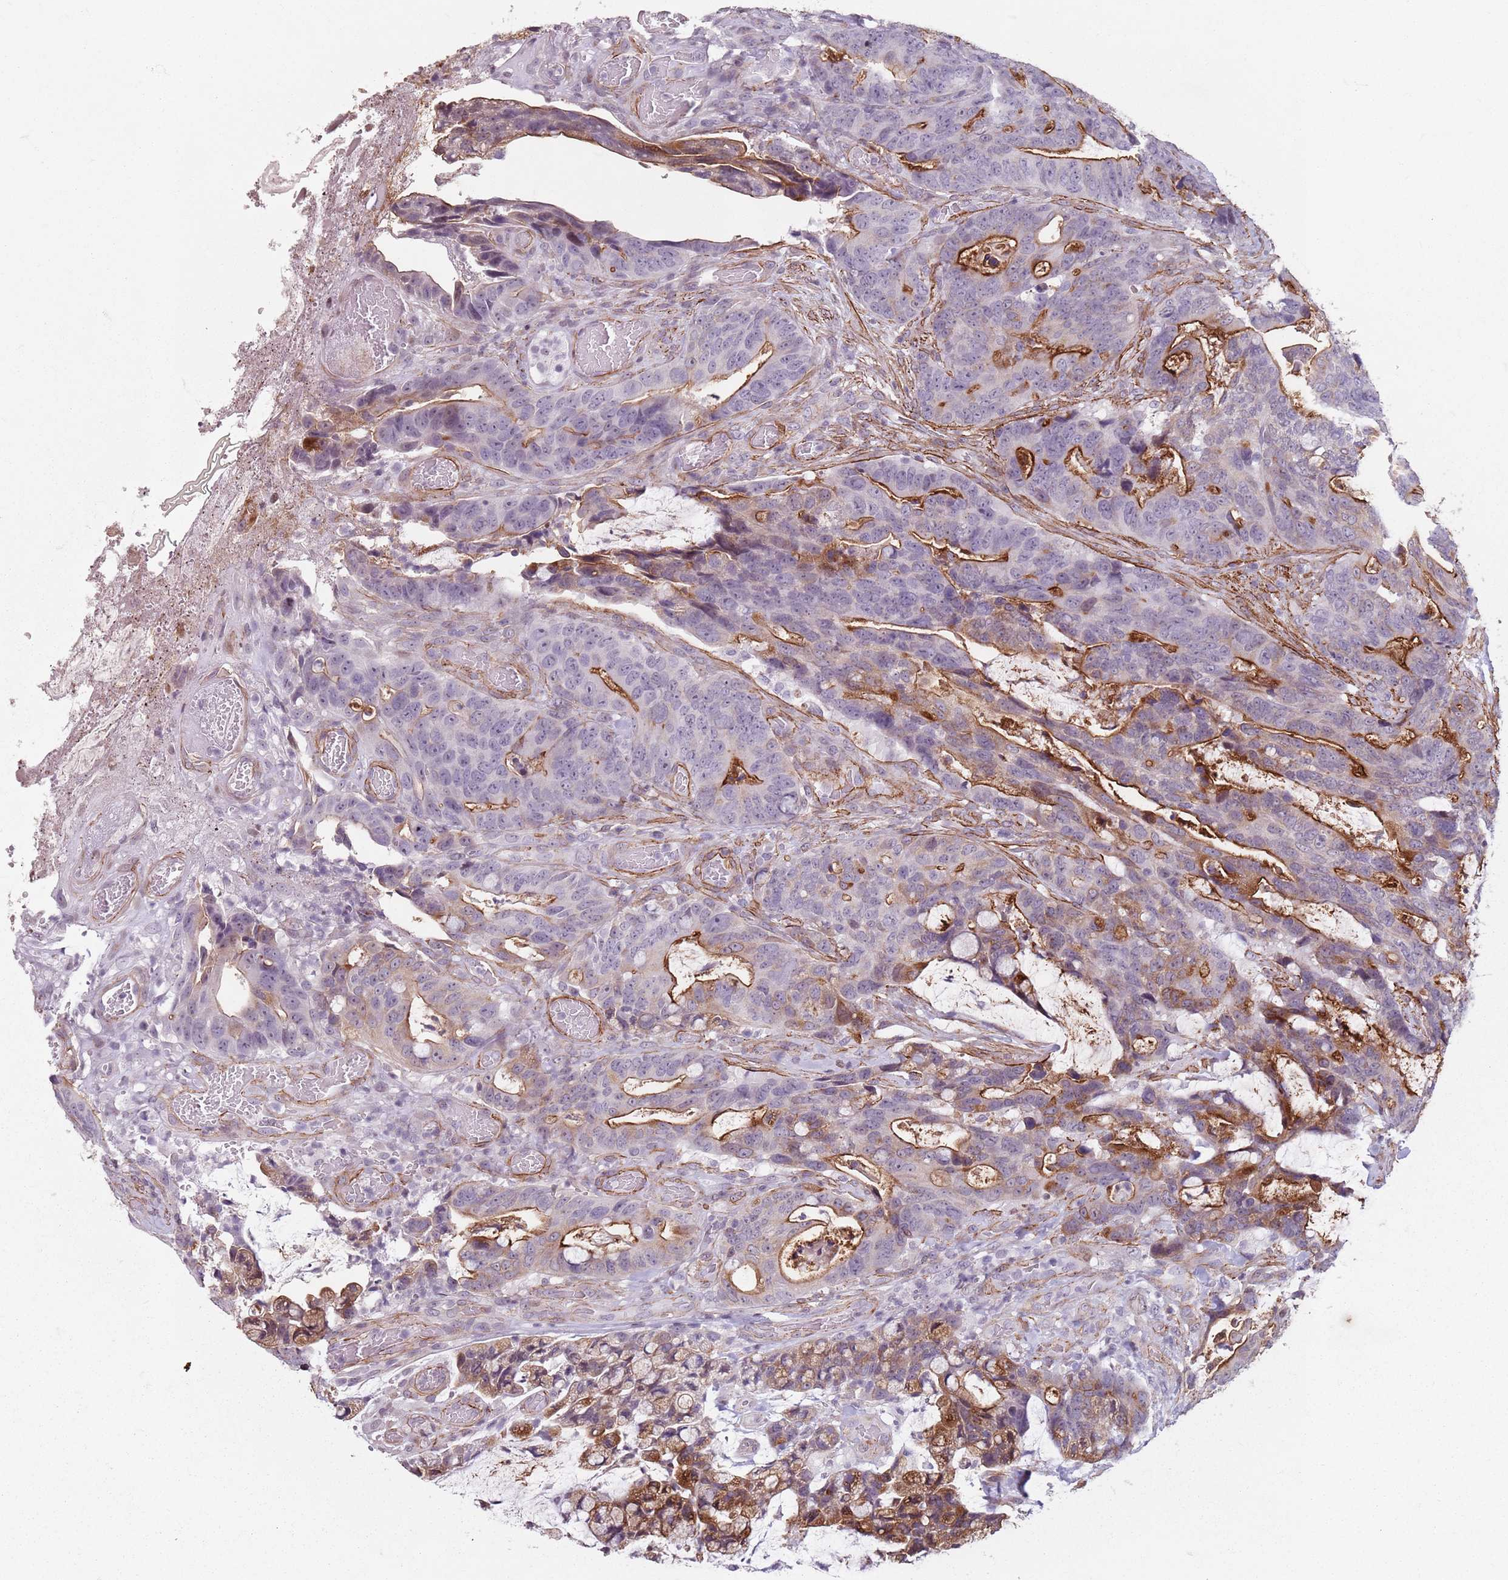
{"staining": {"intensity": "moderate", "quantity": "25%-75%", "location": "cytoplasmic/membranous"}, "tissue": "colorectal cancer", "cell_type": "Tumor cells", "image_type": "cancer", "snomed": [{"axis": "morphology", "description": "Adenocarcinoma, NOS"}, {"axis": "topography", "description": "Colon"}], "caption": "High-power microscopy captured an IHC photomicrograph of colorectal adenocarcinoma, revealing moderate cytoplasmic/membranous expression in approximately 25%-75% of tumor cells.", "gene": "TMC4", "patient": {"sex": "female", "age": 82}}